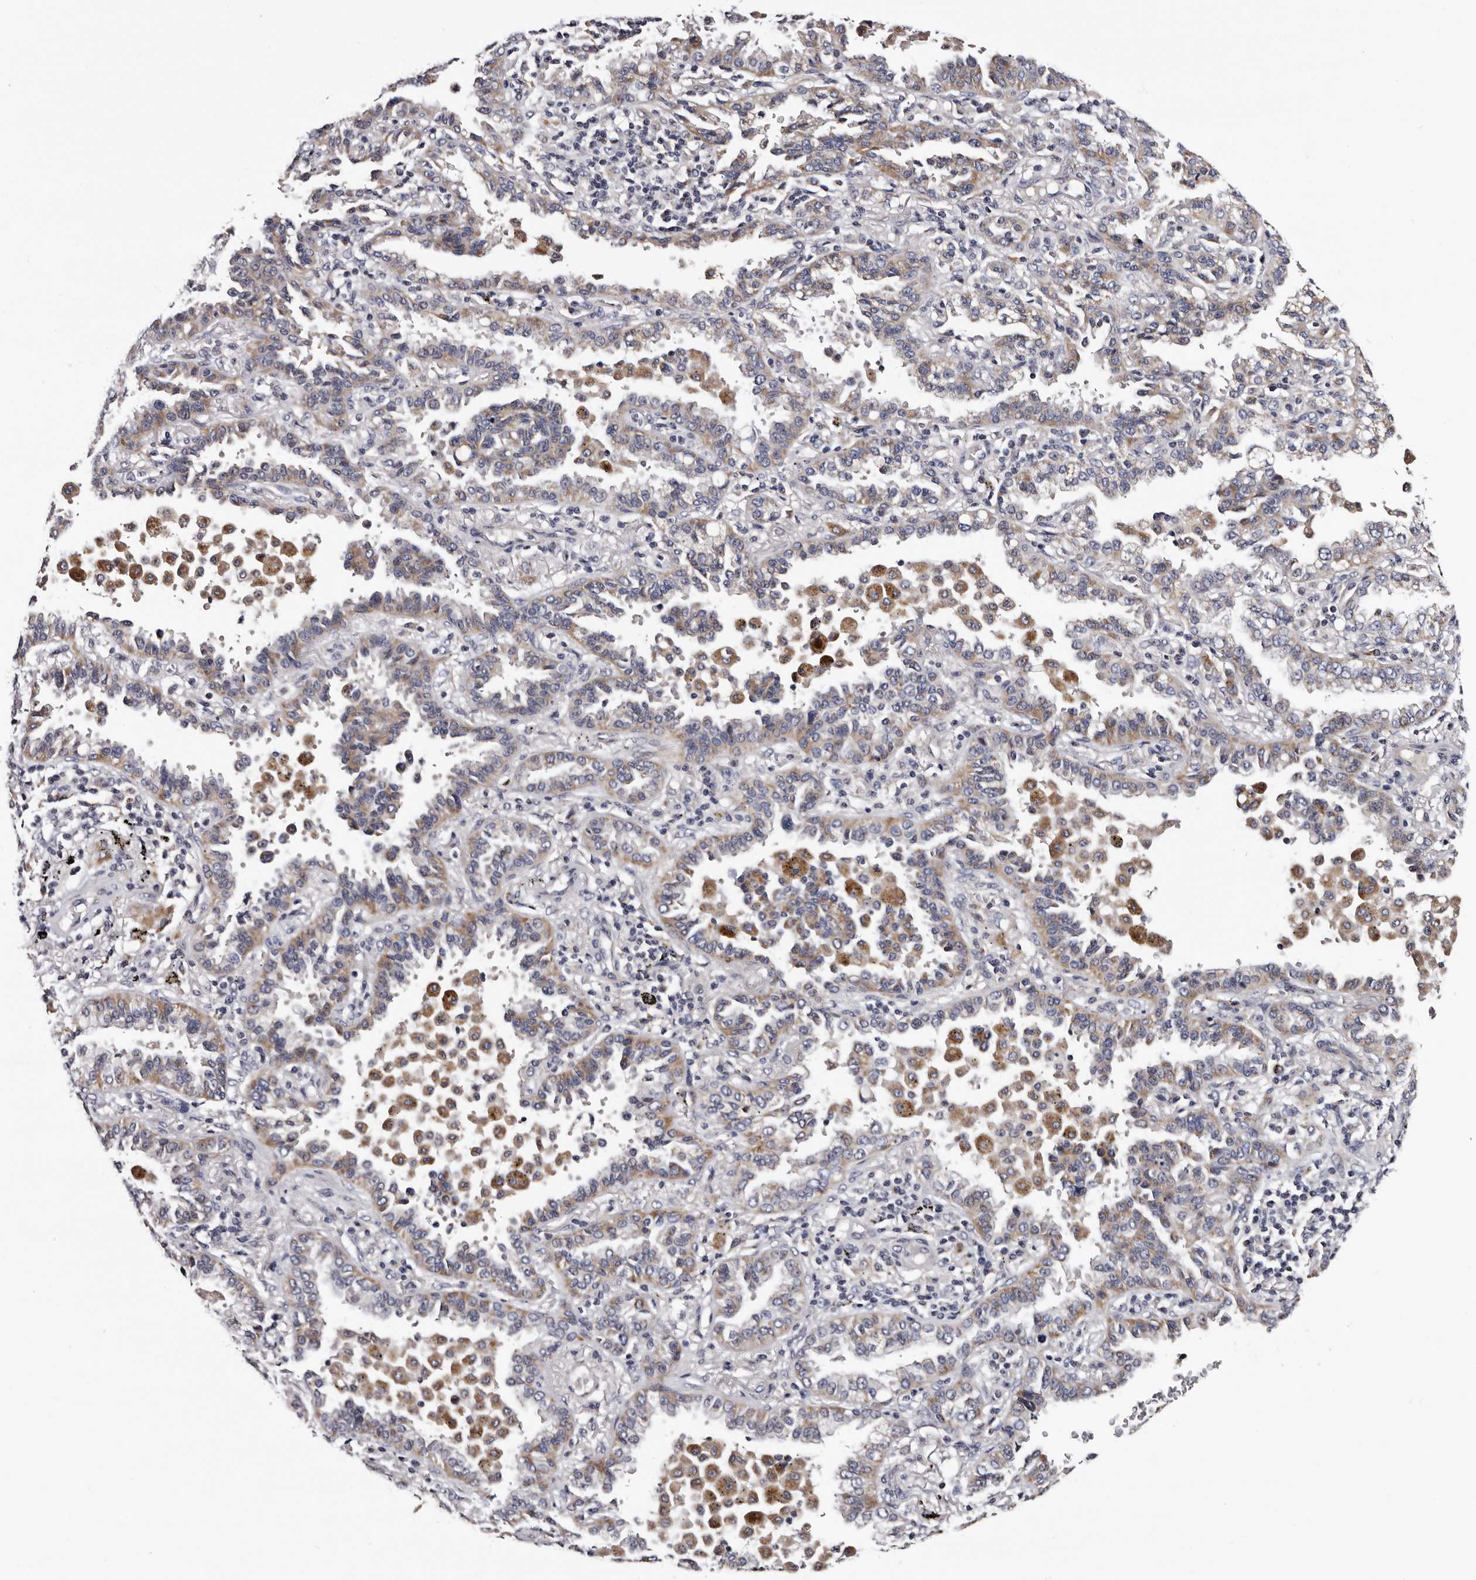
{"staining": {"intensity": "weak", "quantity": "25%-75%", "location": "cytoplasmic/membranous"}, "tissue": "lung cancer", "cell_type": "Tumor cells", "image_type": "cancer", "snomed": [{"axis": "morphology", "description": "Normal tissue, NOS"}, {"axis": "morphology", "description": "Adenocarcinoma, NOS"}, {"axis": "topography", "description": "Lung"}], "caption": "Immunohistochemical staining of lung cancer (adenocarcinoma) demonstrates low levels of weak cytoplasmic/membranous staining in about 25%-75% of tumor cells.", "gene": "TAF4B", "patient": {"sex": "male", "age": 59}}